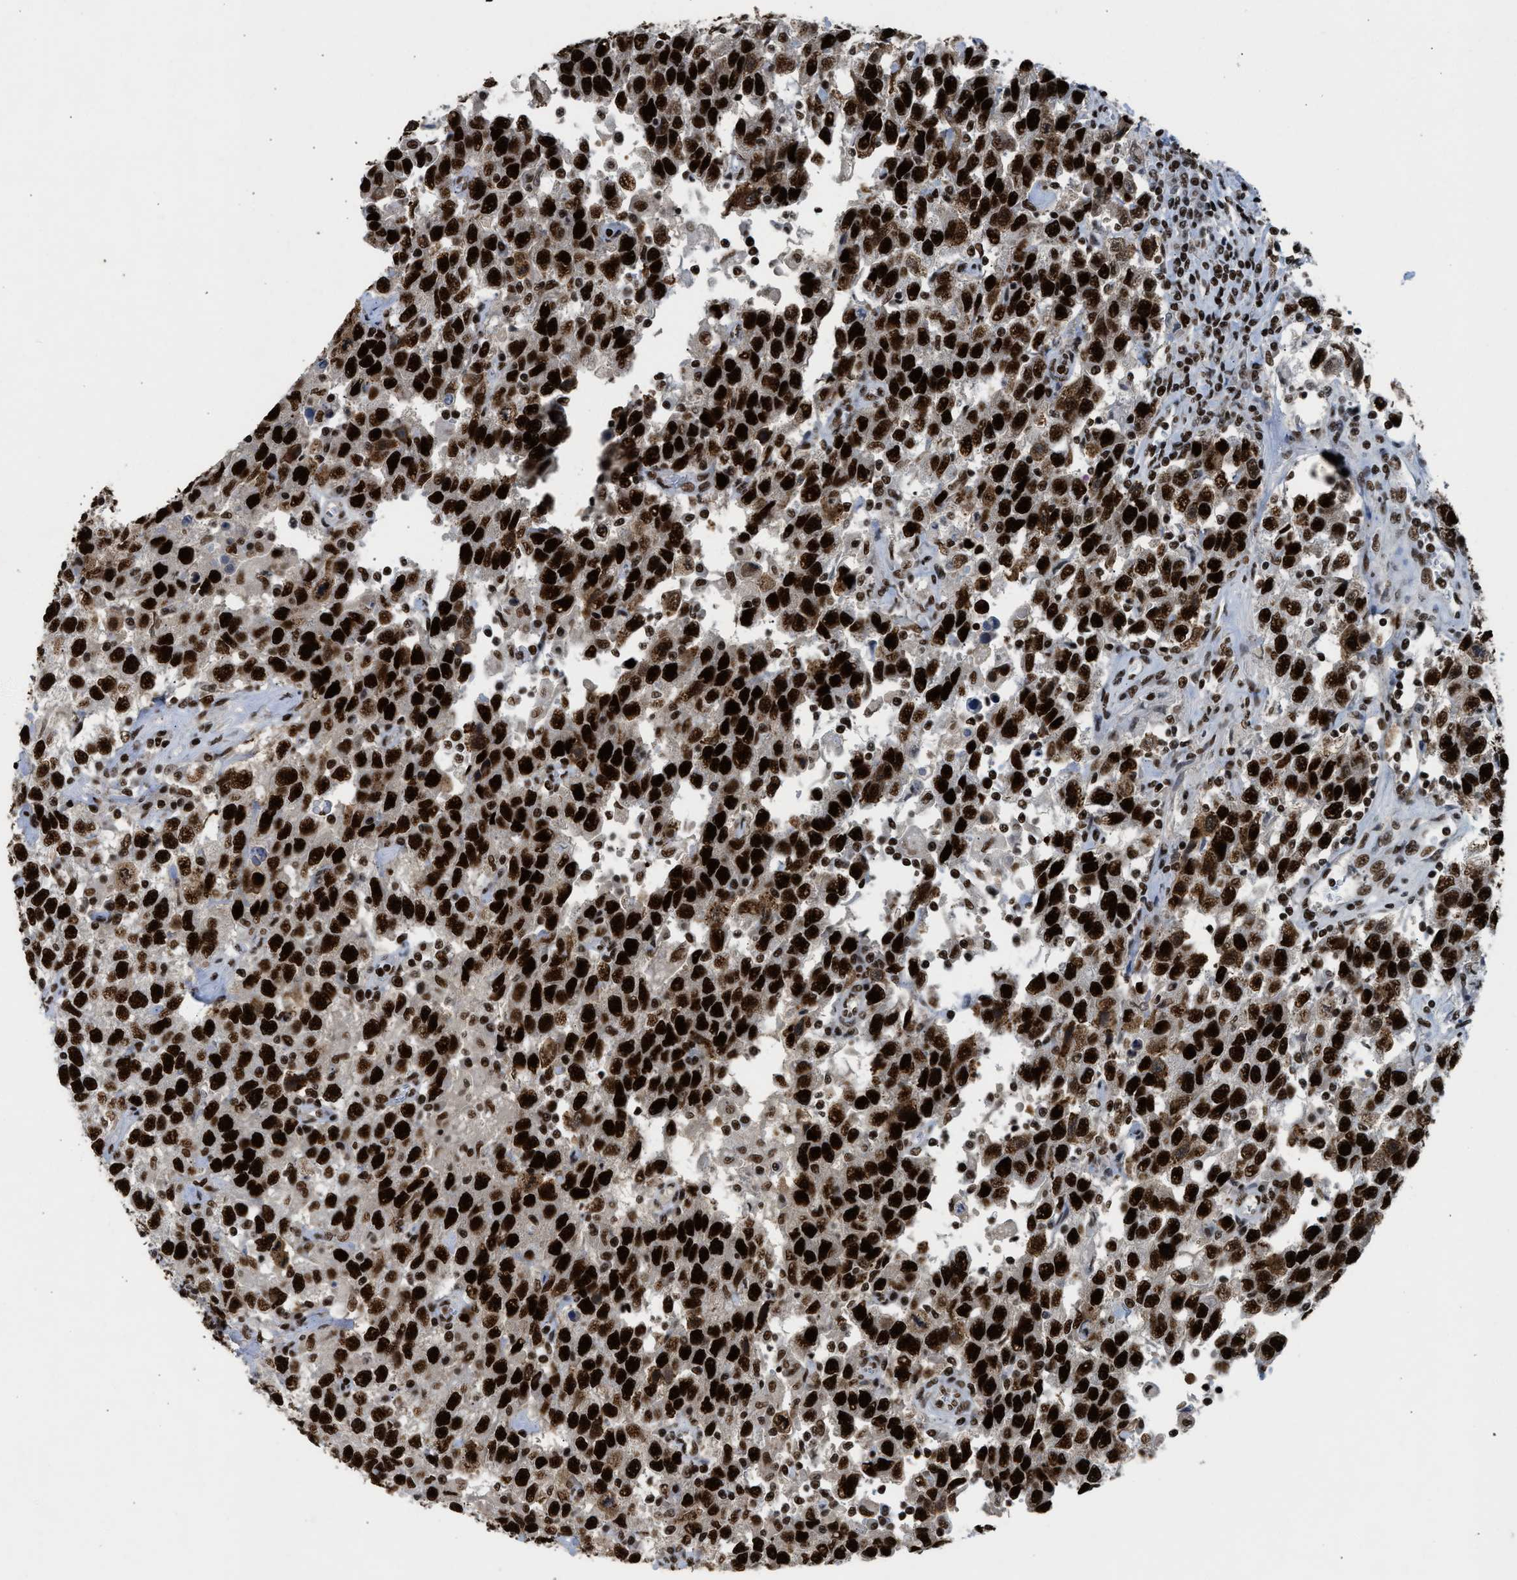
{"staining": {"intensity": "strong", "quantity": ">75%", "location": "nuclear"}, "tissue": "testis cancer", "cell_type": "Tumor cells", "image_type": "cancer", "snomed": [{"axis": "morphology", "description": "Seminoma, NOS"}, {"axis": "topography", "description": "Testis"}], "caption": "Immunohistochemical staining of human testis cancer (seminoma) exhibits high levels of strong nuclear protein staining in approximately >75% of tumor cells.", "gene": "SCAF4", "patient": {"sex": "male", "age": 41}}